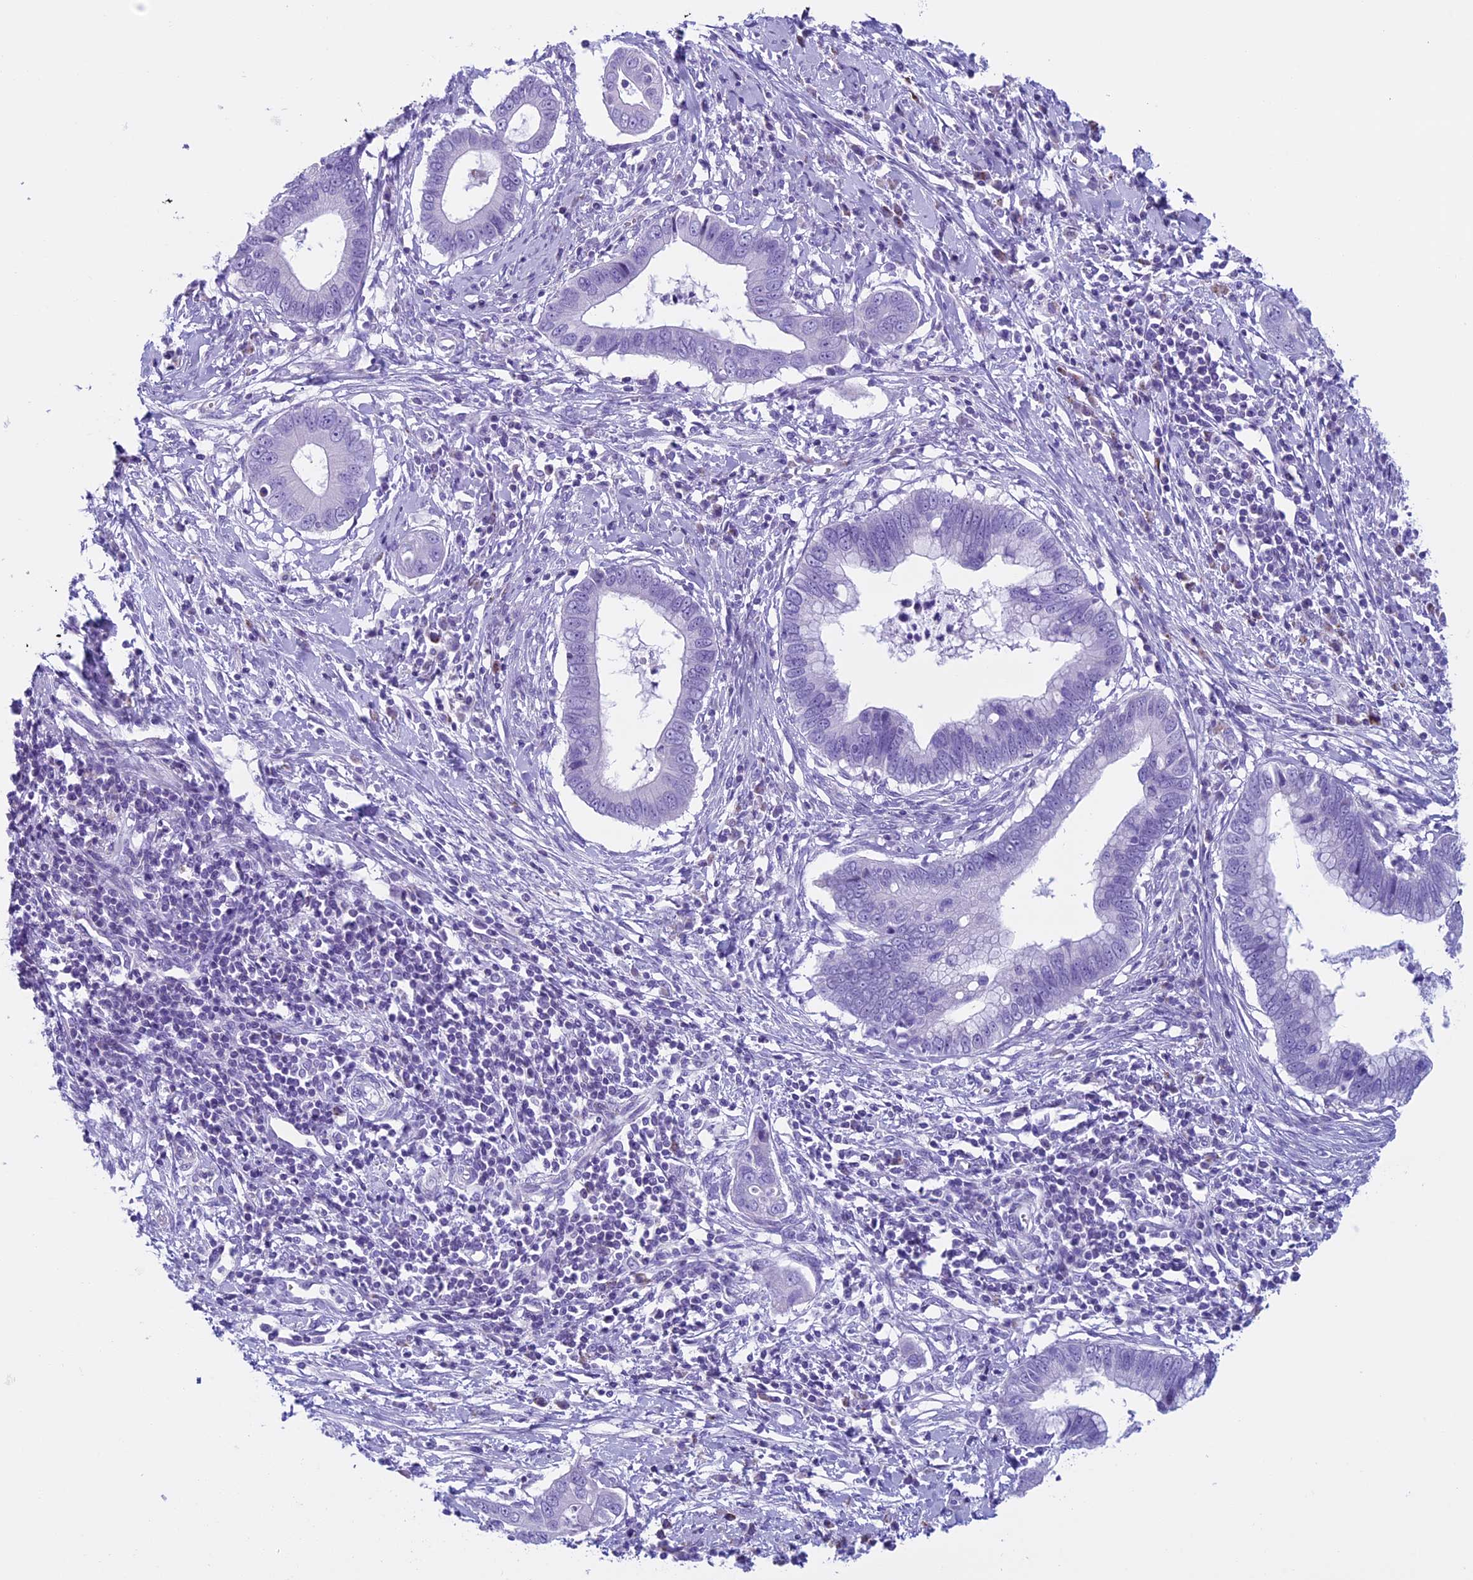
{"staining": {"intensity": "negative", "quantity": "none", "location": "none"}, "tissue": "cervical cancer", "cell_type": "Tumor cells", "image_type": "cancer", "snomed": [{"axis": "morphology", "description": "Adenocarcinoma, NOS"}, {"axis": "topography", "description": "Cervix"}], "caption": "Immunohistochemical staining of cervical cancer (adenocarcinoma) displays no significant expression in tumor cells.", "gene": "ZNF563", "patient": {"sex": "female", "age": 44}}